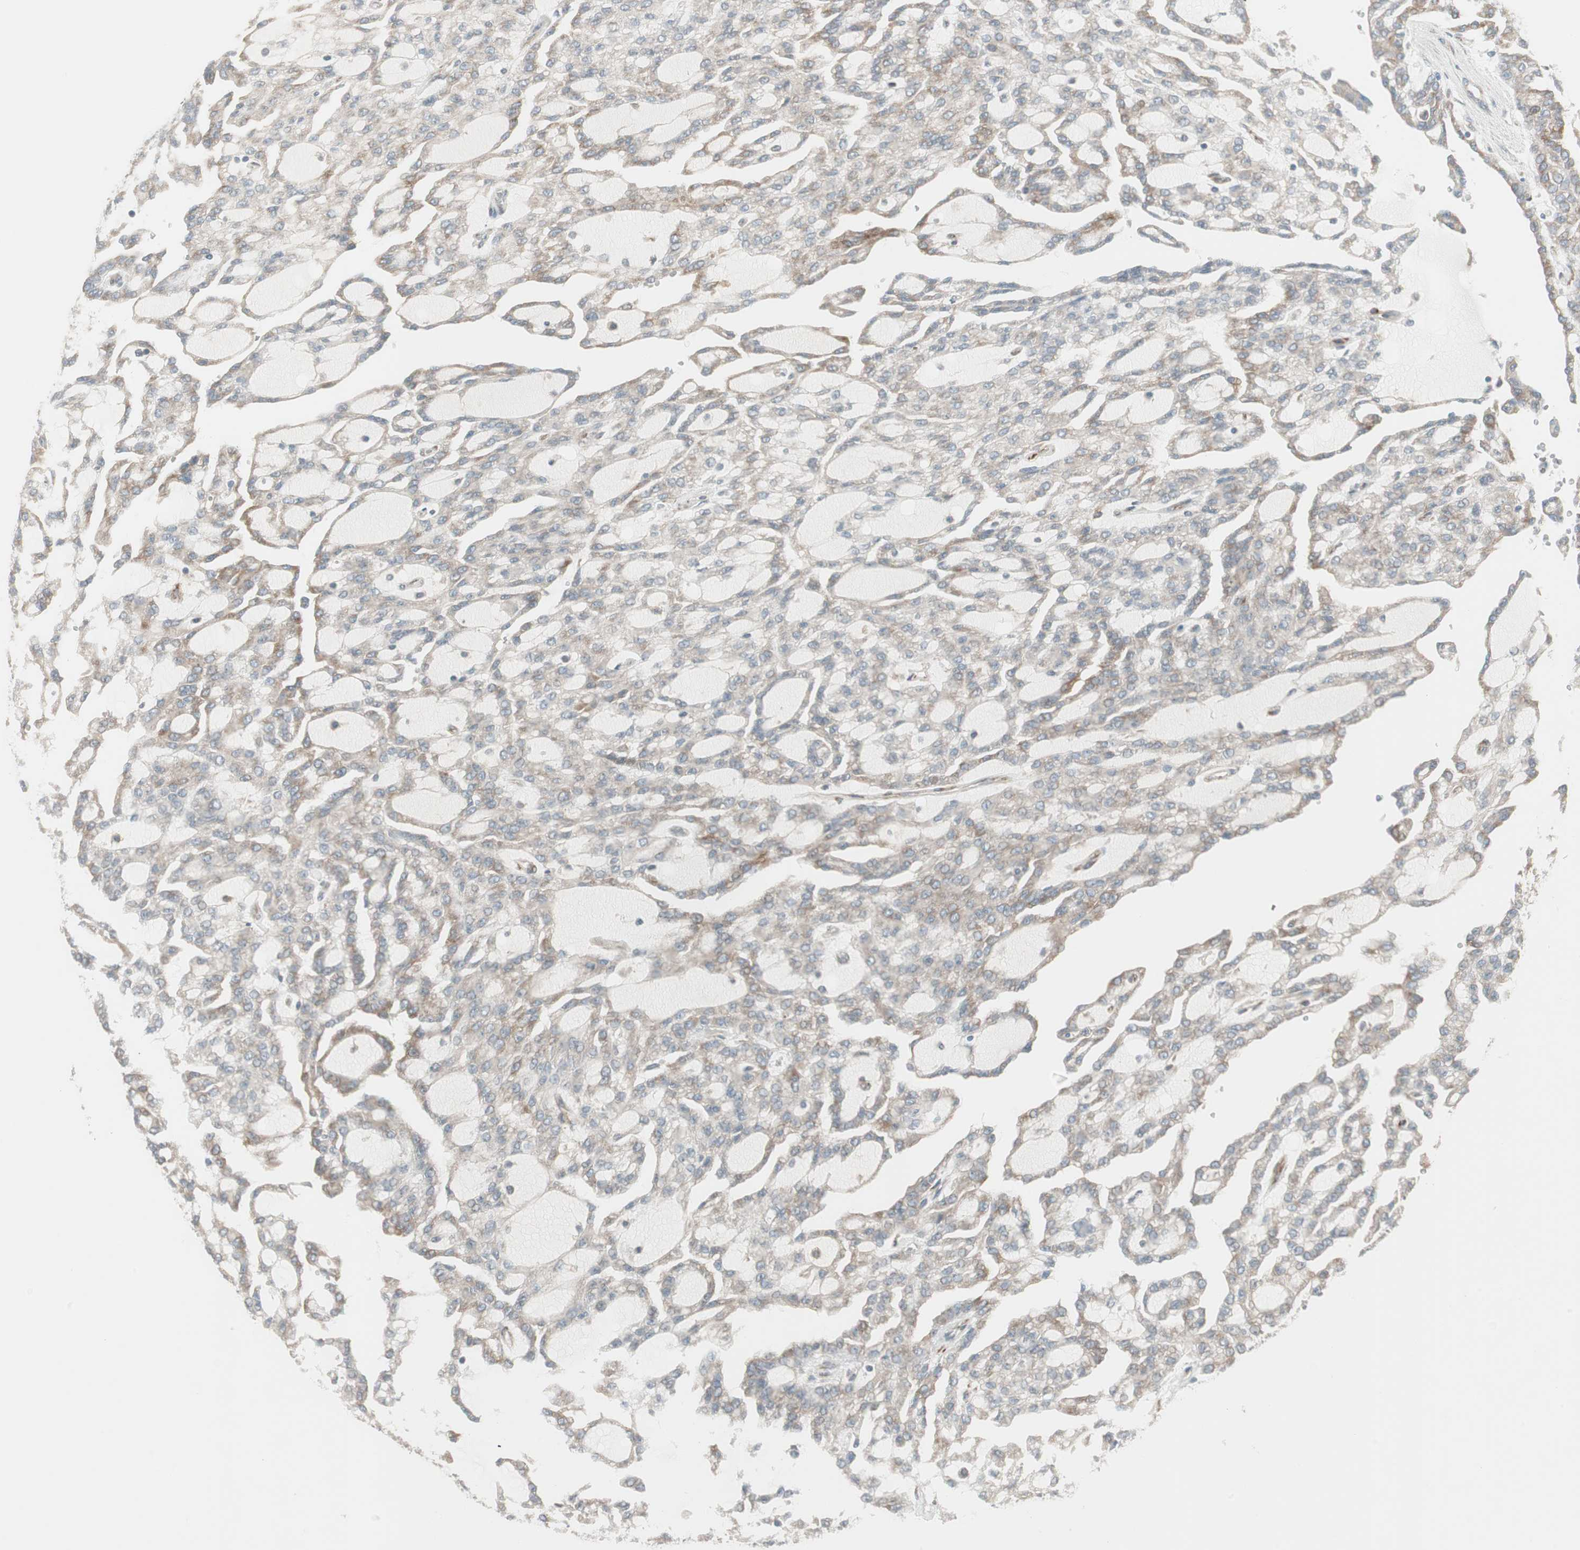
{"staining": {"intensity": "weak", "quantity": "<25%", "location": "cytoplasmic/membranous"}, "tissue": "renal cancer", "cell_type": "Tumor cells", "image_type": "cancer", "snomed": [{"axis": "morphology", "description": "Adenocarcinoma, NOS"}, {"axis": "topography", "description": "Kidney"}], "caption": "Renal cancer (adenocarcinoma) was stained to show a protein in brown. There is no significant expression in tumor cells.", "gene": "PPP2R5E", "patient": {"sex": "male", "age": 63}}